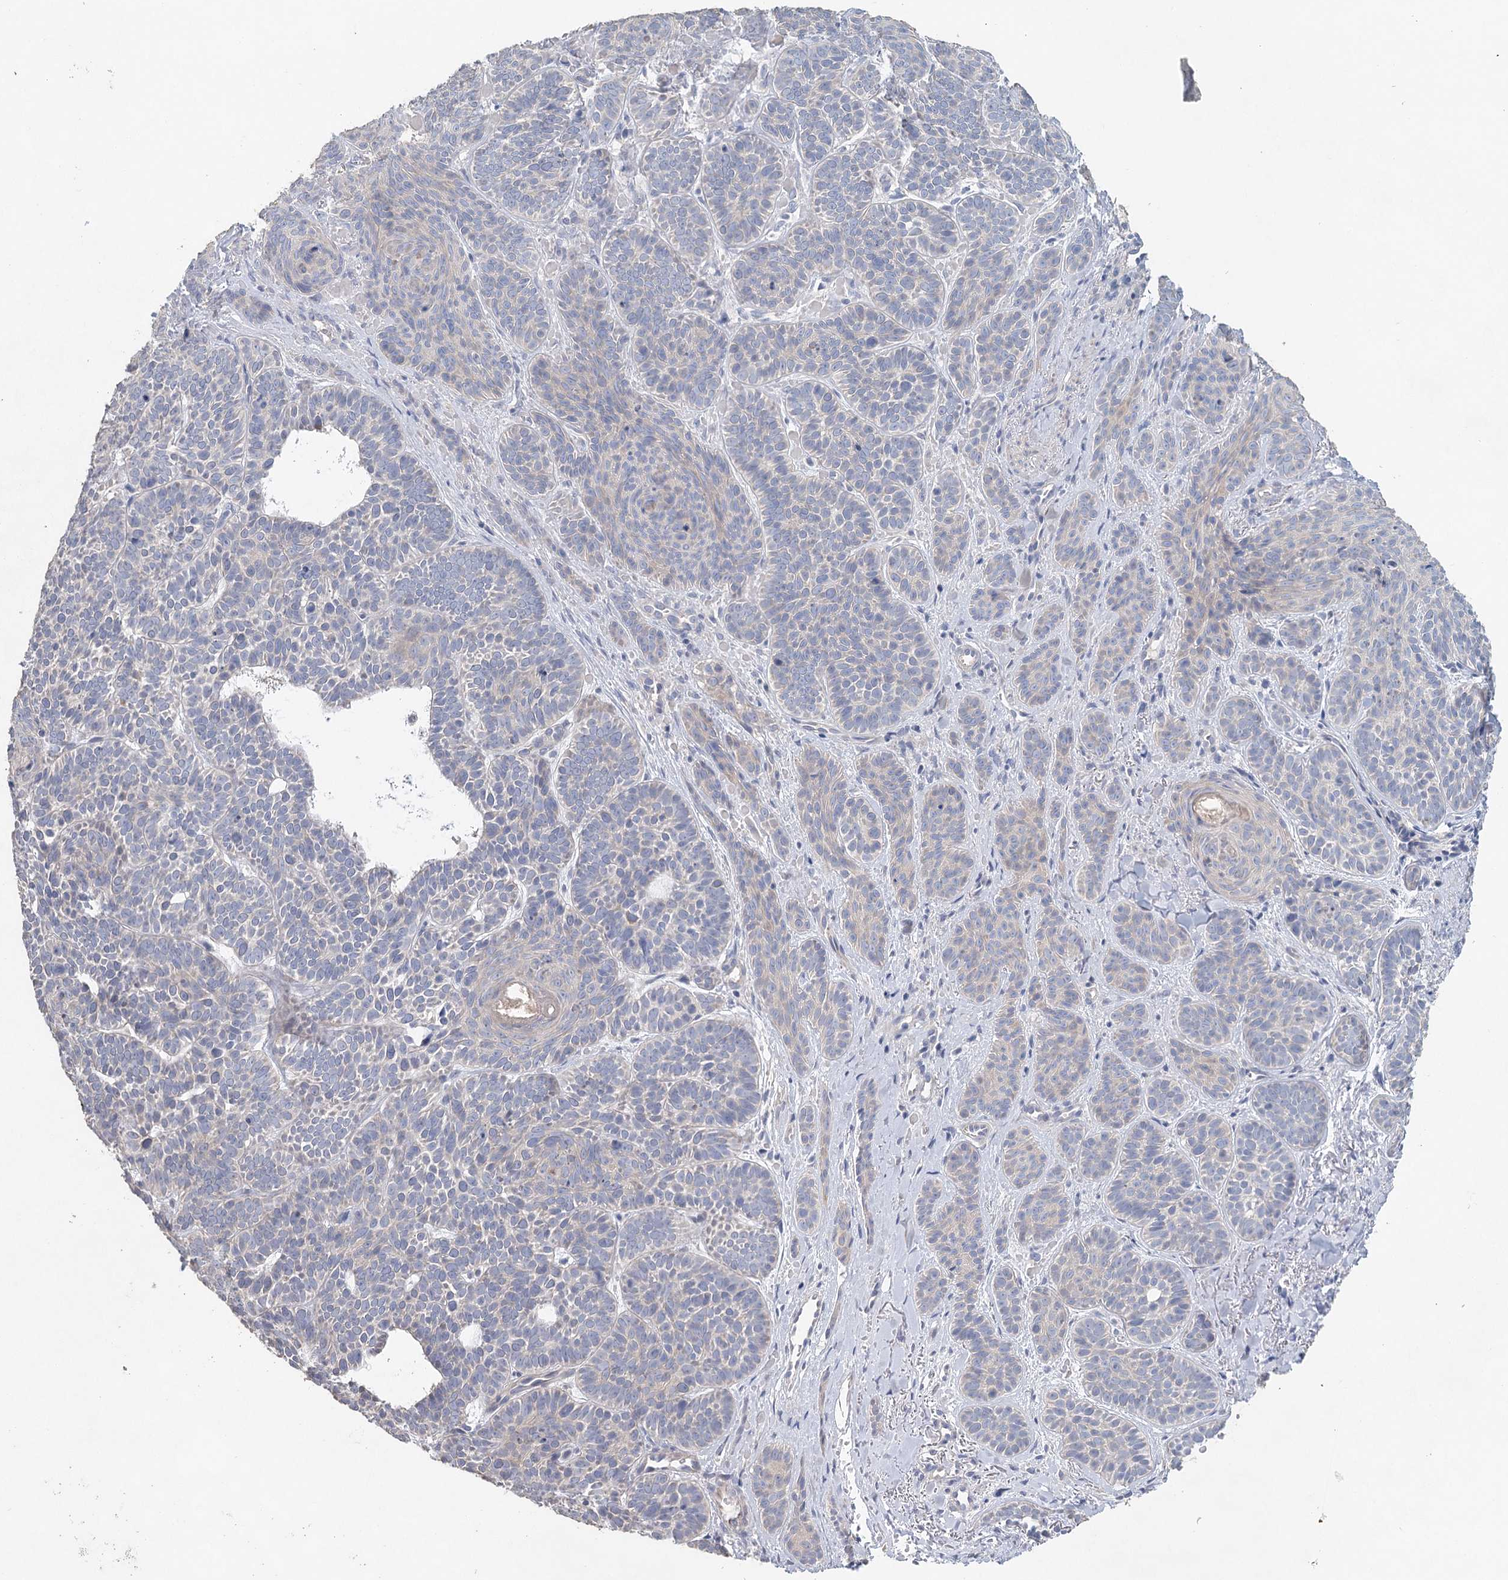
{"staining": {"intensity": "negative", "quantity": "none", "location": "none"}, "tissue": "skin cancer", "cell_type": "Tumor cells", "image_type": "cancer", "snomed": [{"axis": "morphology", "description": "Basal cell carcinoma"}, {"axis": "topography", "description": "Skin"}], "caption": "Tumor cells show no significant protein staining in basal cell carcinoma (skin).", "gene": "MYL6B", "patient": {"sex": "male", "age": 85}}